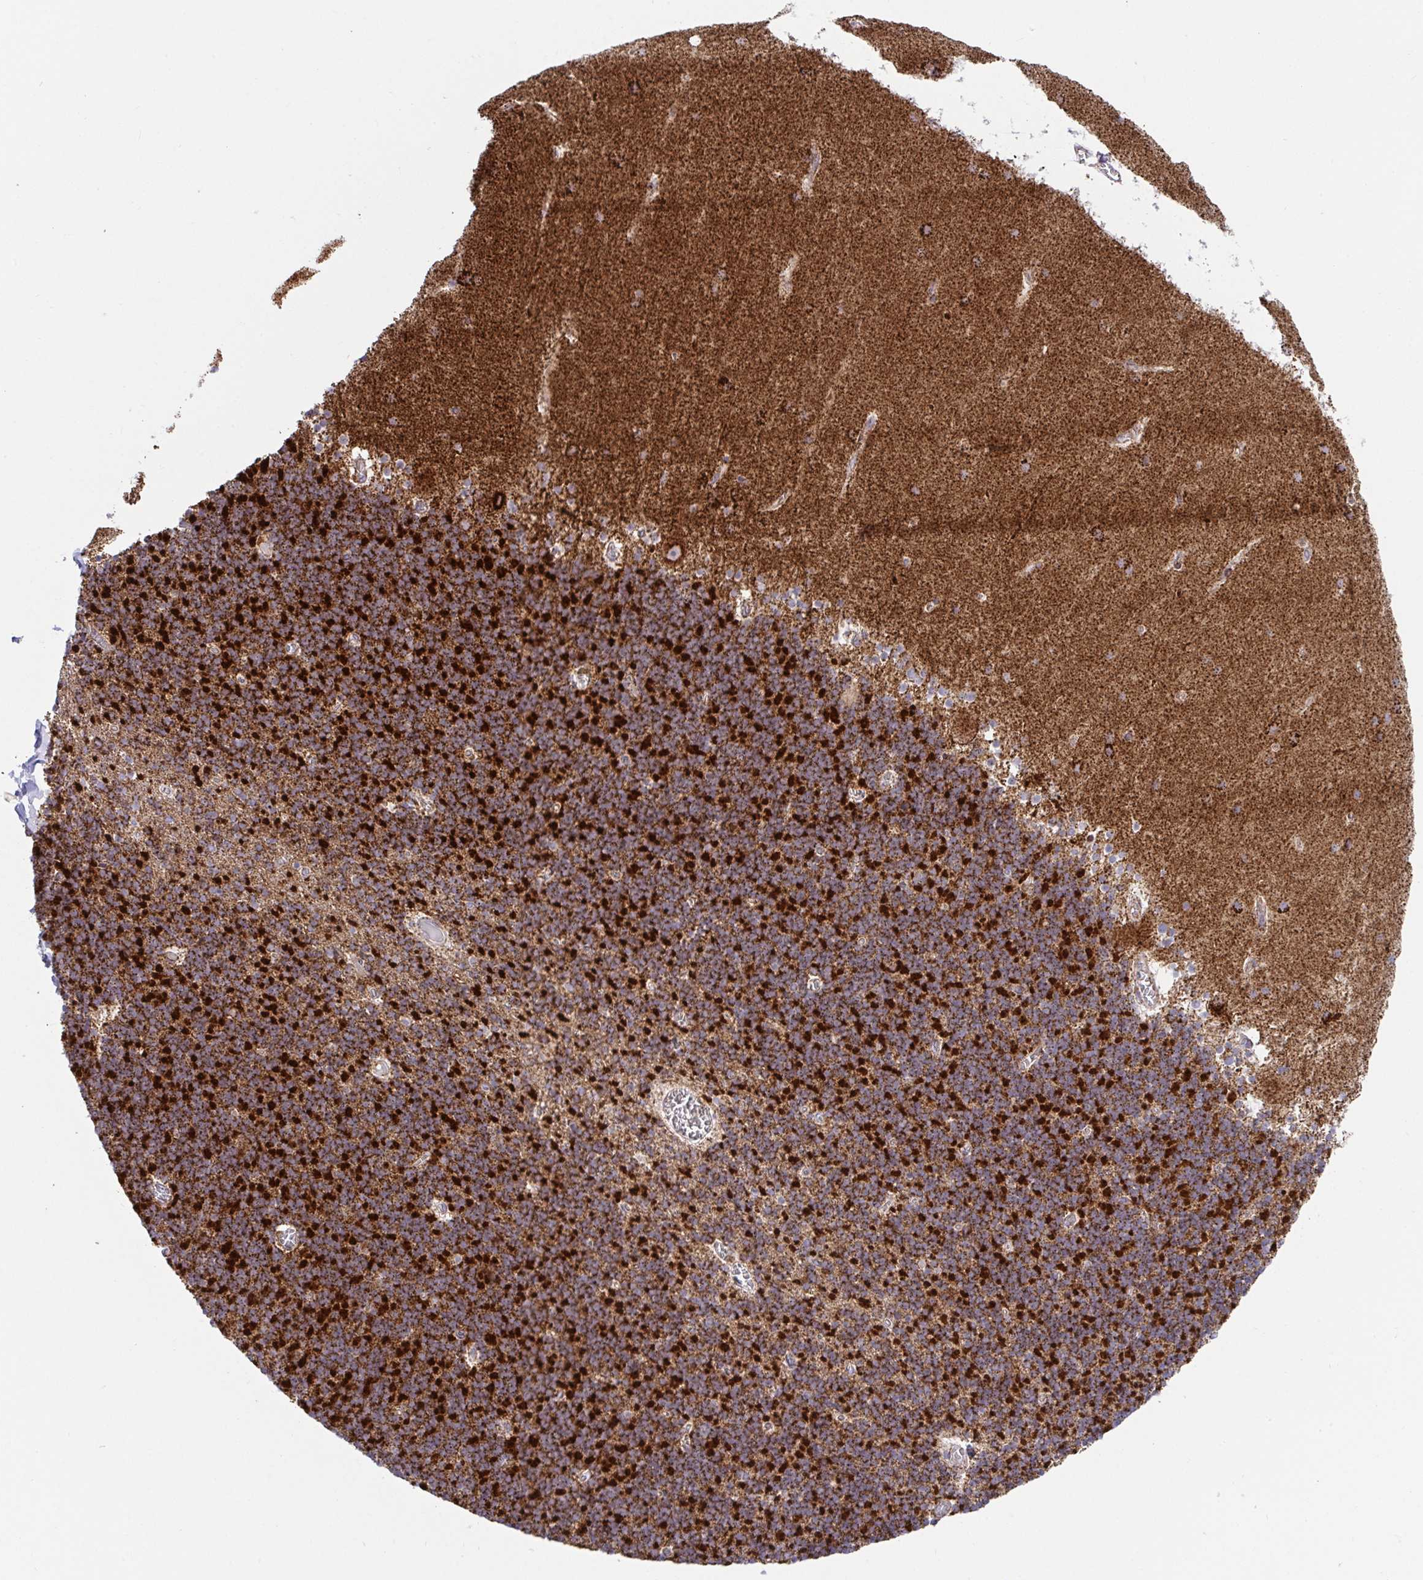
{"staining": {"intensity": "strong", "quantity": ">75%", "location": "cytoplasmic/membranous"}, "tissue": "cerebellum", "cell_type": "Cells in granular layer", "image_type": "normal", "snomed": [{"axis": "morphology", "description": "Normal tissue, NOS"}, {"axis": "topography", "description": "Cerebellum"}], "caption": "A micrograph of human cerebellum stained for a protein demonstrates strong cytoplasmic/membranous brown staining in cells in granular layer.", "gene": "ATP5MJ", "patient": {"sex": "male", "age": 70}}